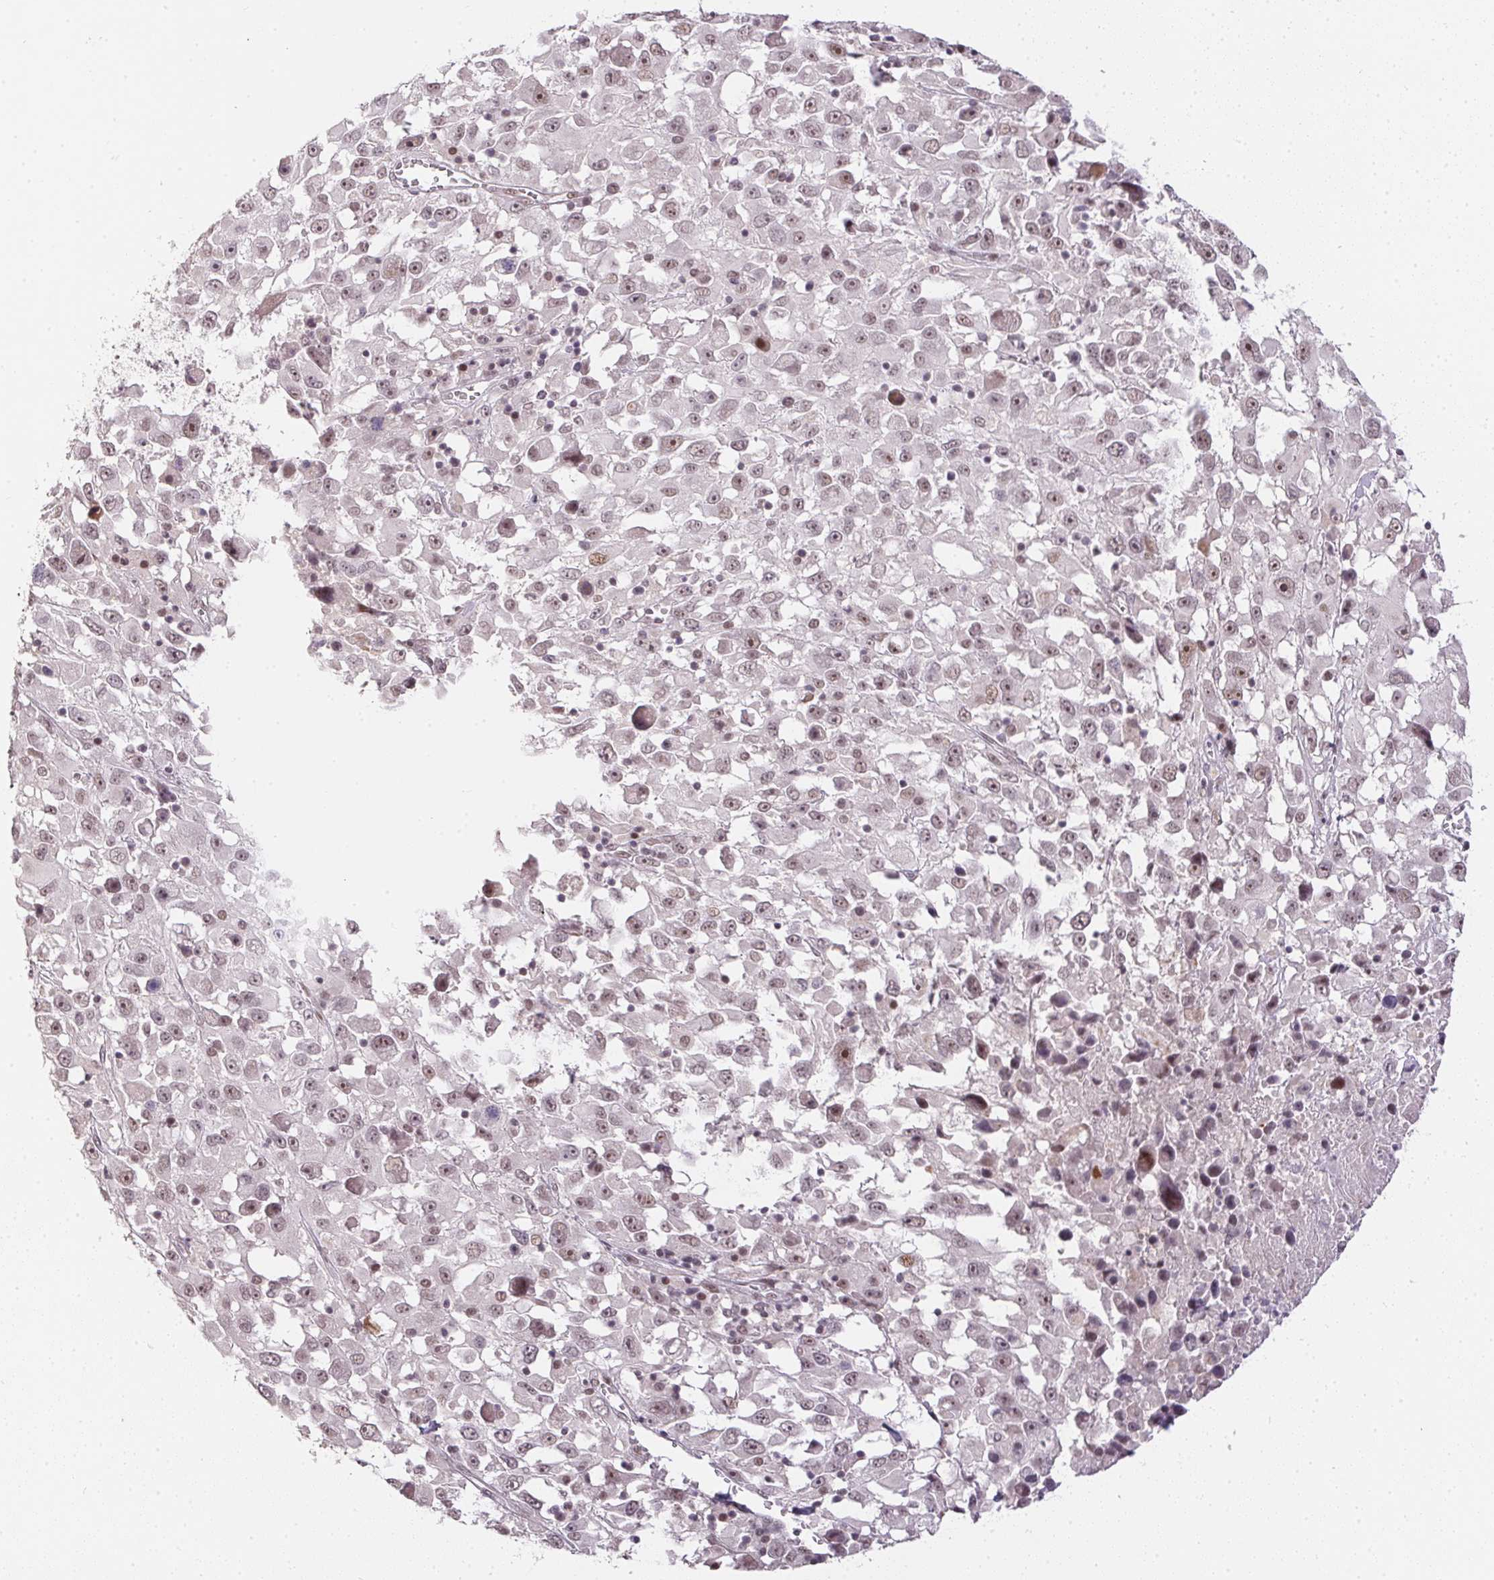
{"staining": {"intensity": "weak", "quantity": "25%-75%", "location": "nuclear"}, "tissue": "melanoma", "cell_type": "Tumor cells", "image_type": "cancer", "snomed": [{"axis": "morphology", "description": "Malignant melanoma, Metastatic site"}, {"axis": "topography", "description": "Soft tissue"}], "caption": "An image of human malignant melanoma (metastatic site) stained for a protein exhibits weak nuclear brown staining in tumor cells.", "gene": "KDM4D", "patient": {"sex": "male", "age": 50}}